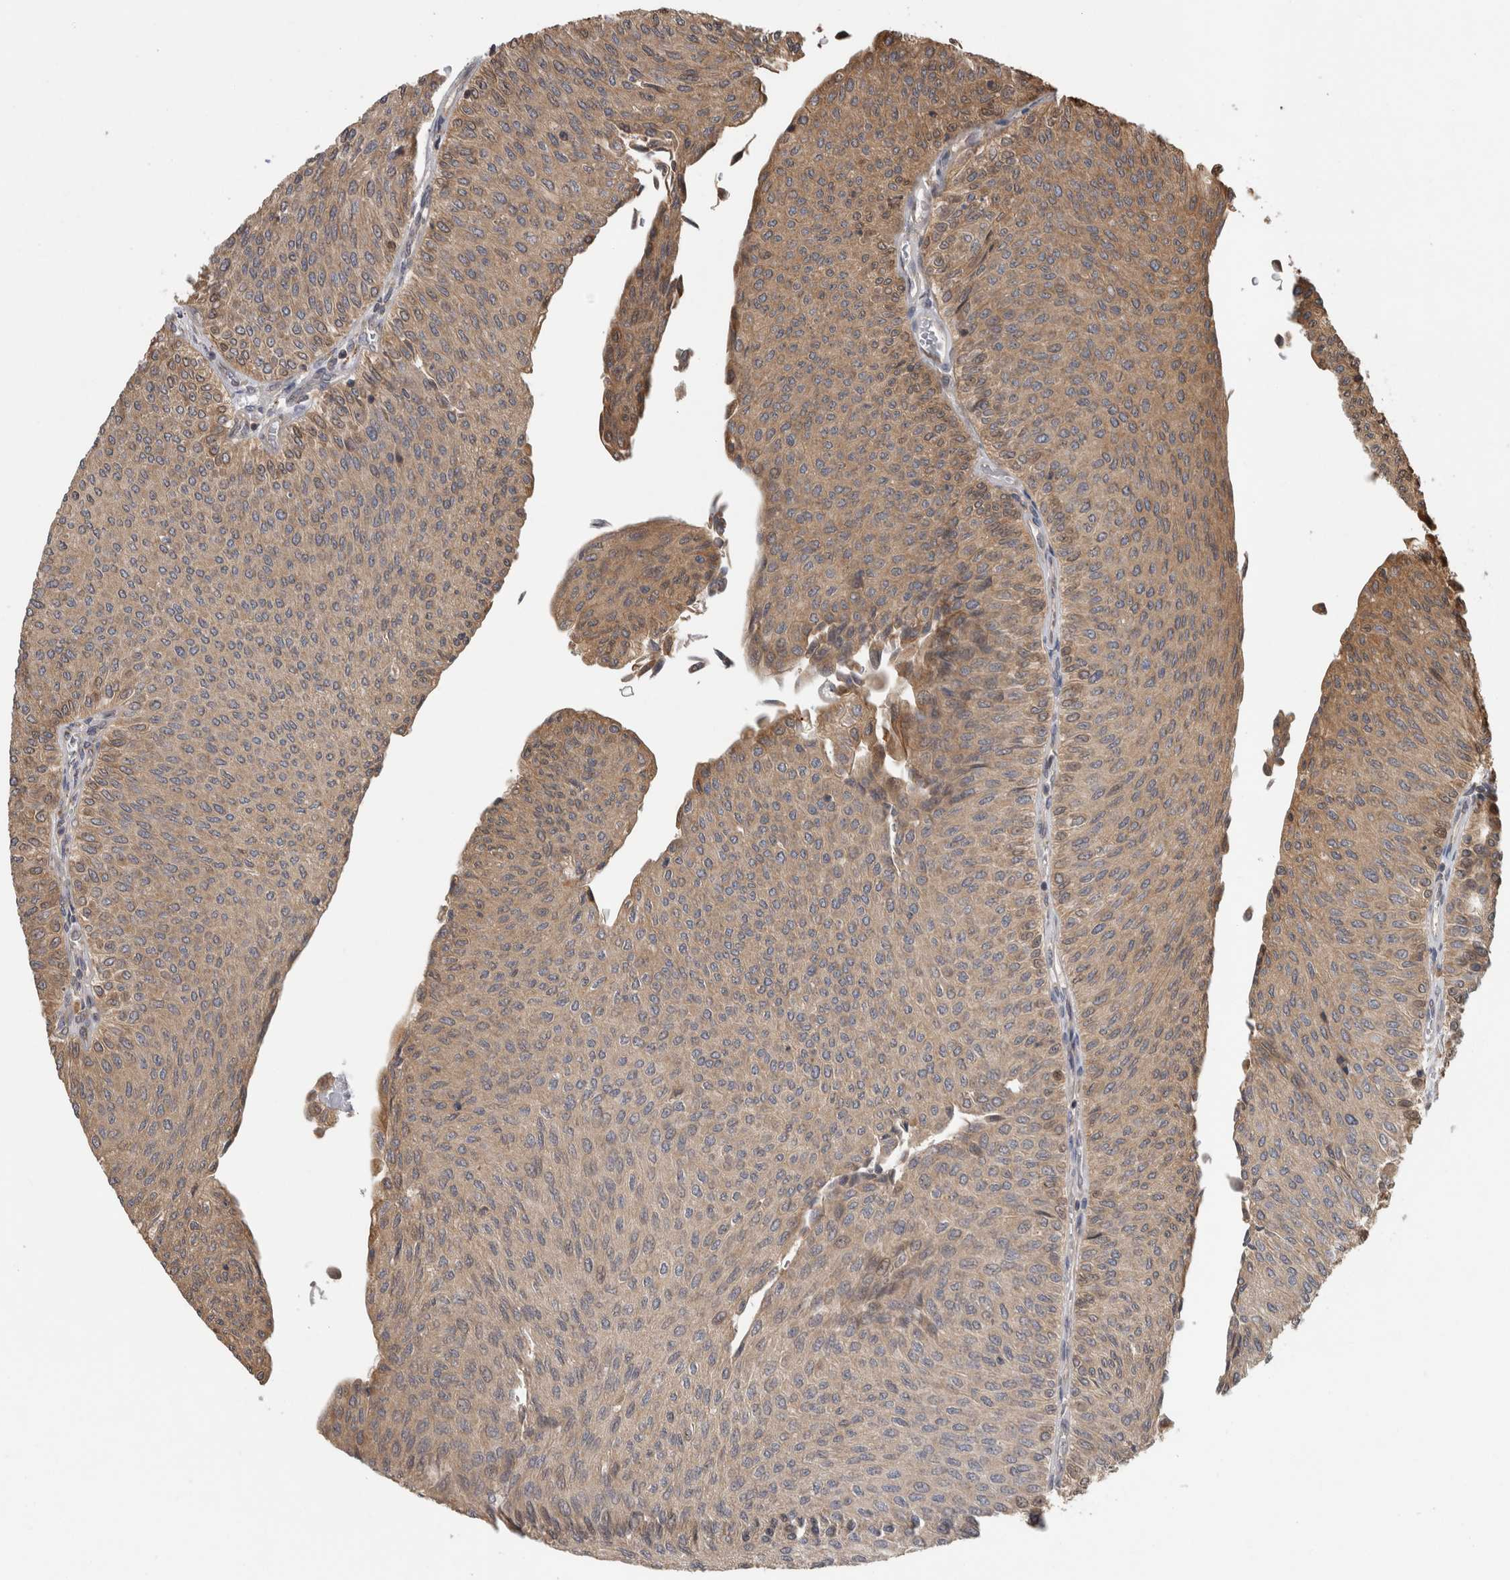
{"staining": {"intensity": "moderate", "quantity": "25%-75%", "location": "cytoplasmic/membranous"}, "tissue": "urothelial cancer", "cell_type": "Tumor cells", "image_type": "cancer", "snomed": [{"axis": "morphology", "description": "Urothelial carcinoma, Low grade"}, {"axis": "topography", "description": "Urinary bladder"}], "caption": "Immunohistochemistry of human urothelial cancer displays medium levels of moderate cytoplasmic/membranous expression in about 25%-75% of tumor cells. (DAB (3,3'-diaminobenzidine) = brown stain, brightfield microscopy at high magnification).", "gene": "PARP6", "patient": {"sex": "male", "age": 78}}